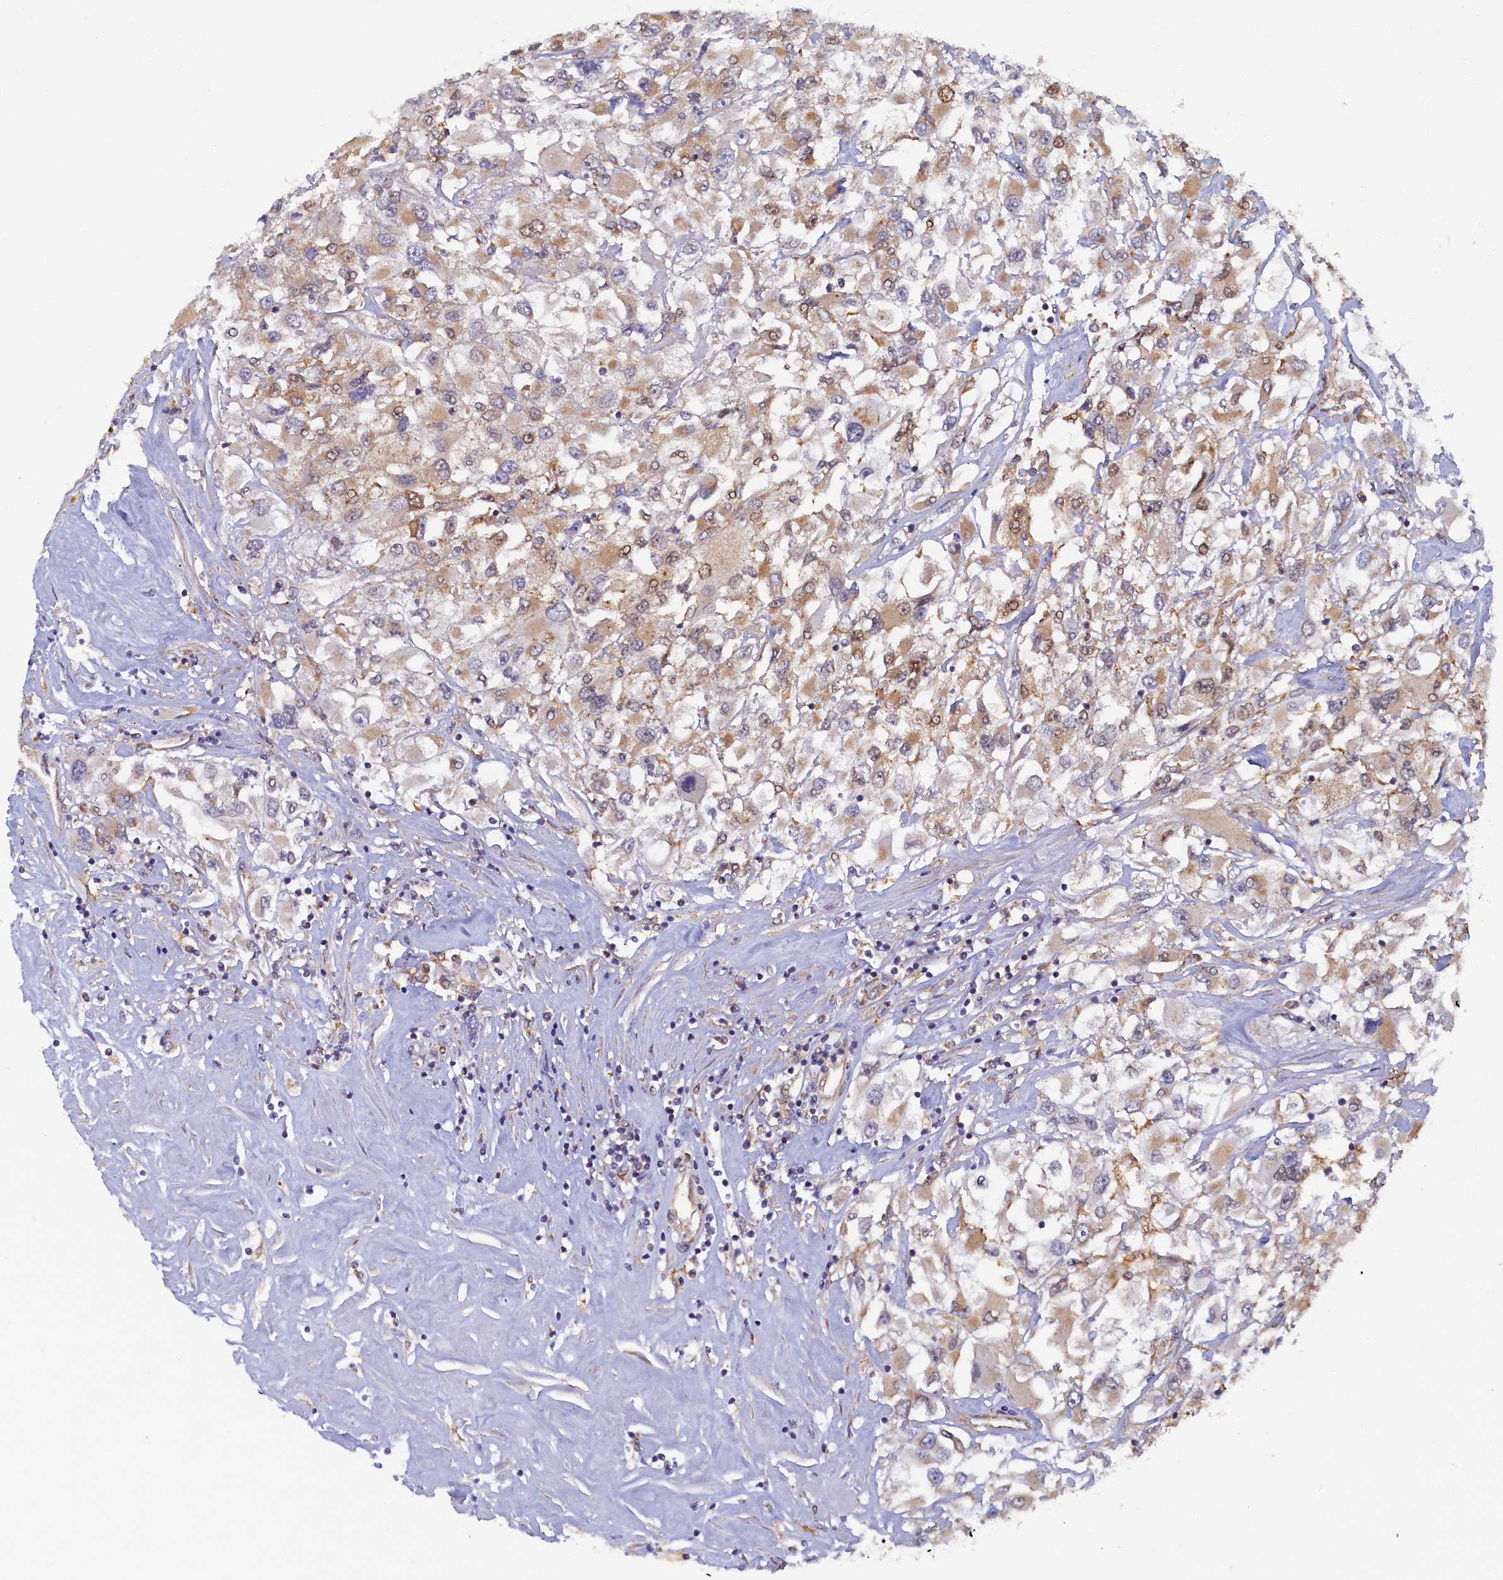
{"staining": {"intensity": "moderate", "quantity": "25%-75%", "location": "cytoplasmic/membranous,nuclear"}, "tissue": "renal cancer", "cell_type": "Tumor cells", "image_type": "cancer", "snomed": [{"axis": "morphology", "description": "Adenocarcinoma, NOS"}, {"axis": "topography", "description": "Kidney"}], "caption": "Renal adenocarcinoma was stained to show a protein in brown. There is medium levels of moderate cytoplasmic/membranous and nuclear positivity in about 25%-75% of tumor cells.", "gene": "STX12", "patient": {"sex": "female", "age": 52}}